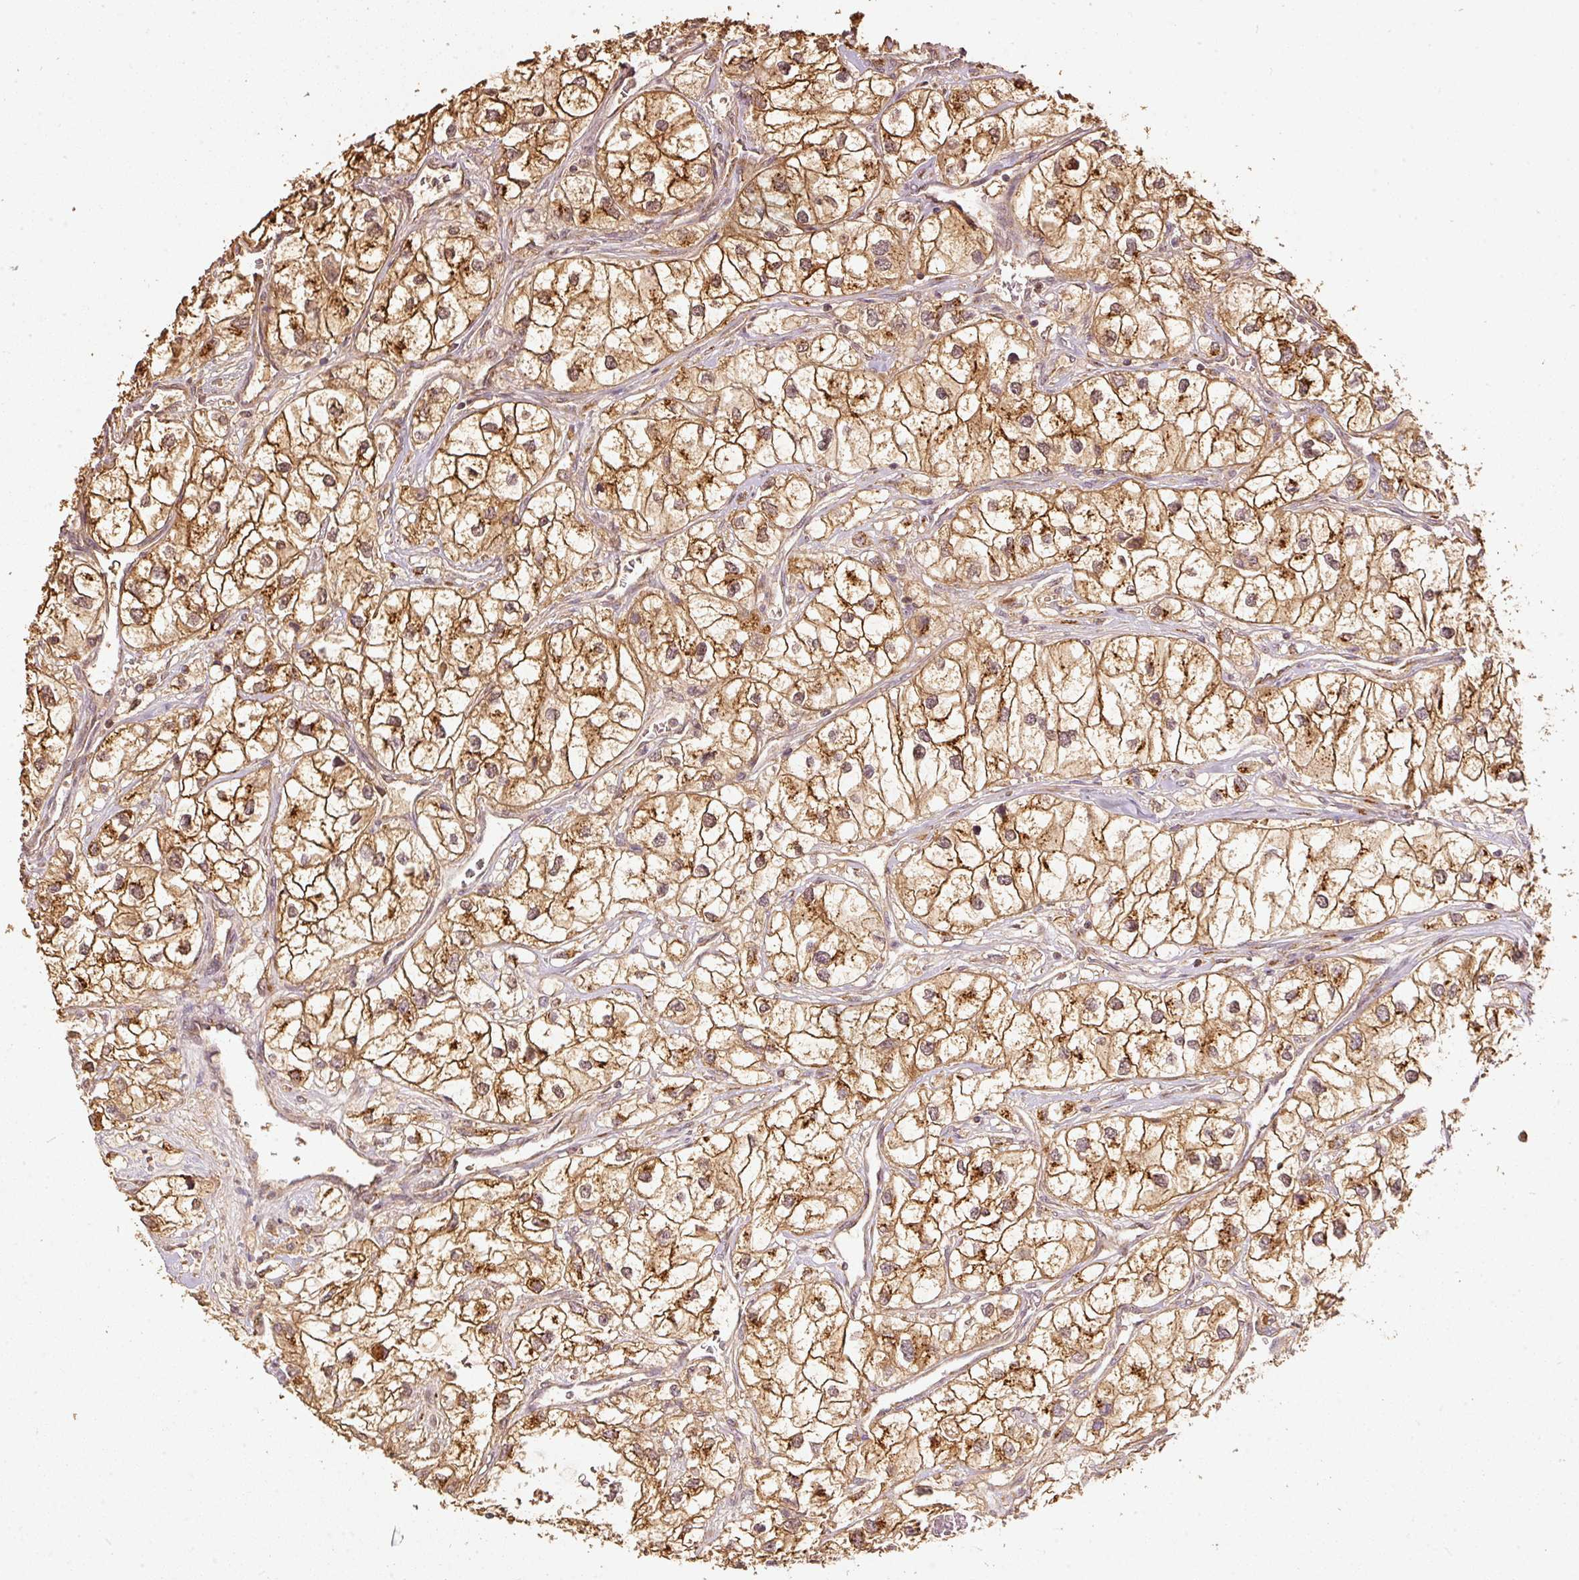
{"staining": {"intensity": "moderate", "quantity": ">75%", "location": "cytoplasmic/membranous,nuclear"}, "tissue": "renal cancer", "cell_type": "Tumor cells", "image_type": "cancer", "snomed": [{"axis": "morphology", "description": "Adenocarcinoma, NOS"}, {"axis": "topography", "description": "Kidney"}], "caption": "The image demonstrates a brown stain indicating the presence of a protein in the cytoplasmic/membranous and nuclear of tumor cells in adenocarcinoma (renal). (Brightfield microscopy of DAB IHC at high magnification).", "gene": "FUT8", "patient": {"sex": "male", "age": 59}}